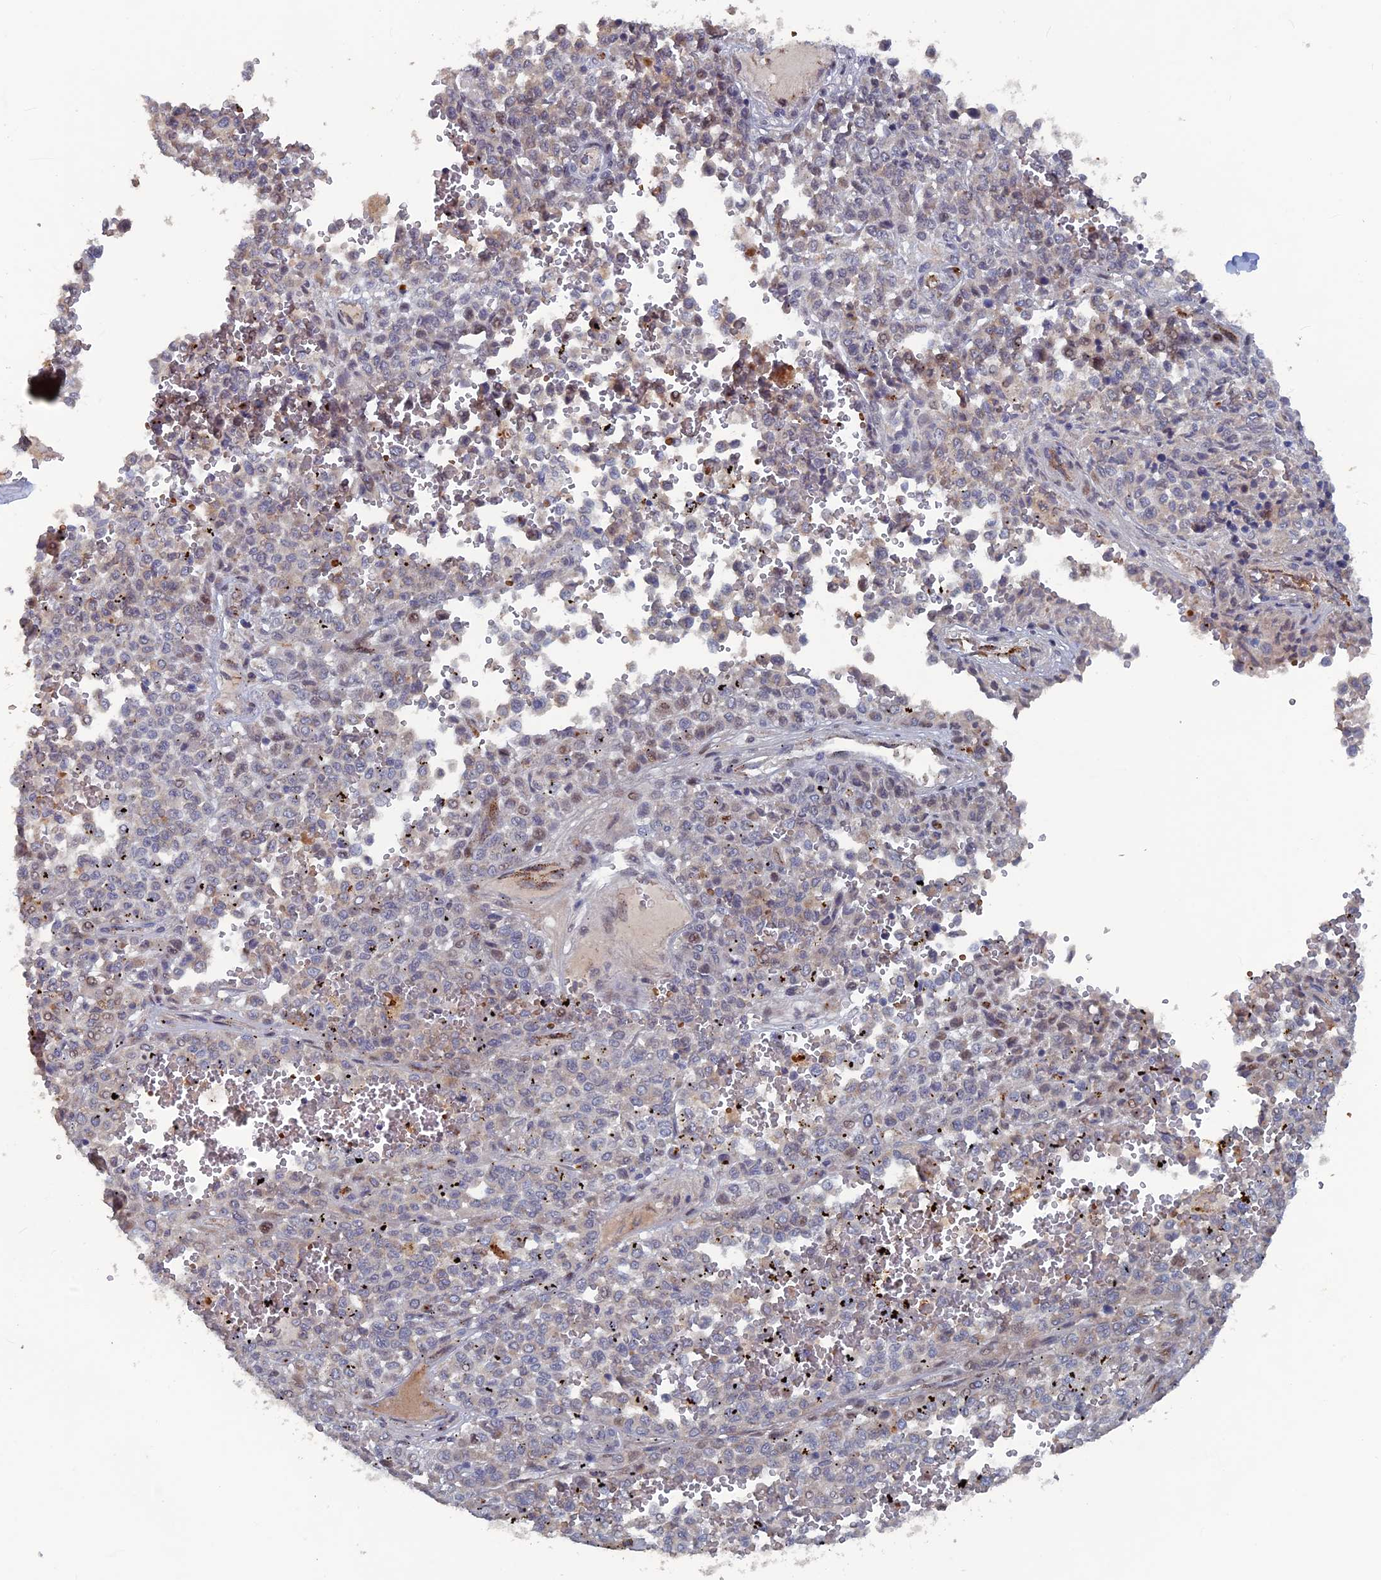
{"staining": {"intensity": "negative", "quantity": "none", "location": "none"}, "tissue": "melanoma", "cell_type": "Tumor cells", "image_type": "cancer", "snomed": [{"axis": "morphology", "description": "Malignant melanoma, Metastatic site"}, {"axis": "topography", "description": "Pancreas"}], "caption": "DAB immunohistochemical staining of human malignant melanoma (metastatic site) reveals no significant expression in tumor cells.", "gene": "SH3D21", "patient": {"sex": "female", "age": 30}}